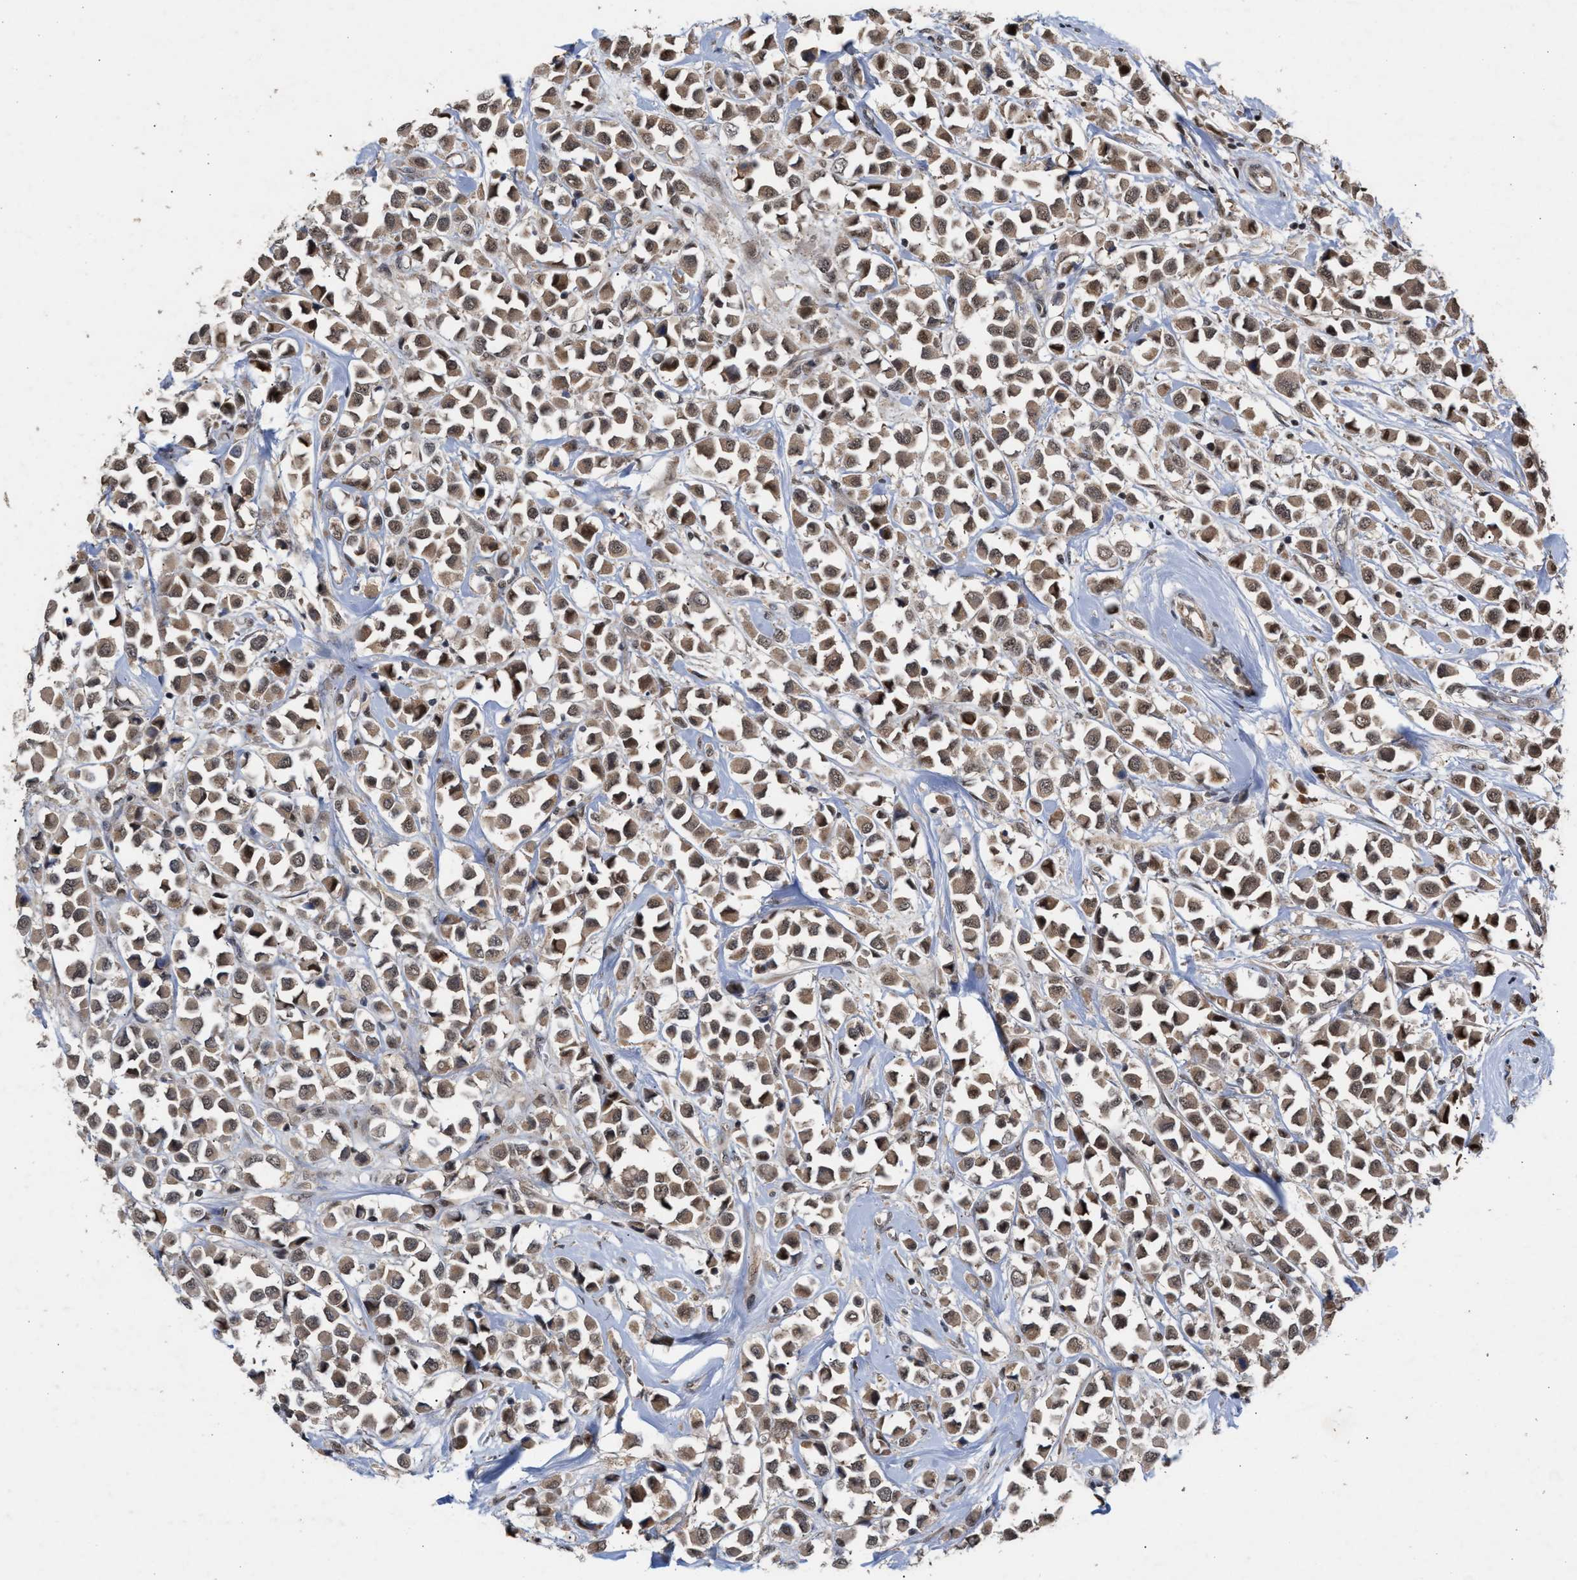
{"staining": {"intensity": "moderate", "quantity": ">75%", "location": "cytoplasmic/membranous,nuclear"}, "tissue": "breast cancer", "cell_type": "Tumor cells", "image_type": "cancer", "snomed": [{"axis": "morphology", "description": "Duct carcinoma"}, {"axis": "topography", "description": "Breast"}], "caption": "Human breast intraductal carcinoma stained for a protein (brown) shows moderate cytoplasmic/membranous and nuclear positive expression in approximately >75% of tumor cells.", "gene": "MKNK2", "patient": {"sex": "female", "age": 61}}